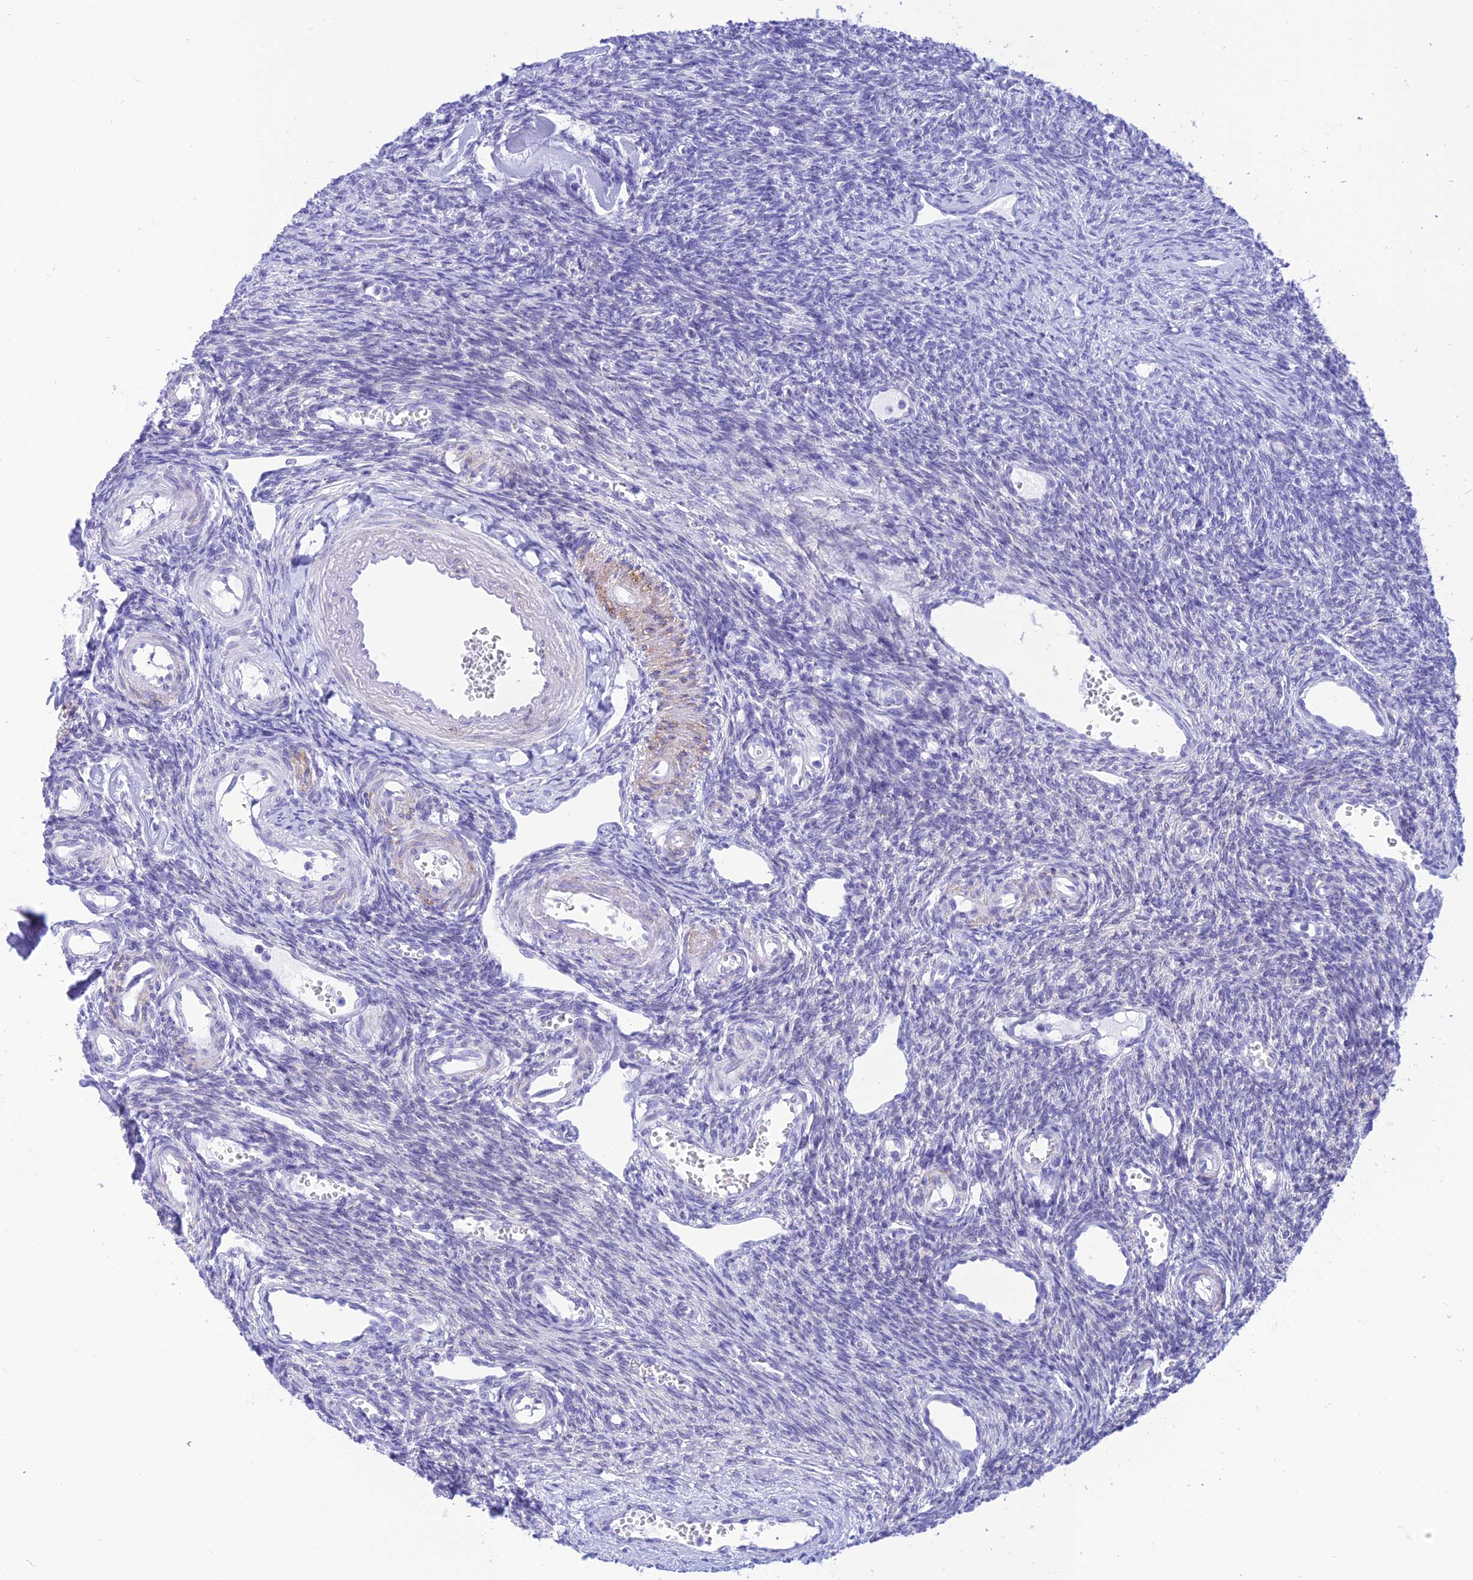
{"staining": {"intensity": "negative", "quantity": "none", "location": "none"}, "tissue": "ovary", "cell_type": "Ovarian stroma cells", "image_type": "normal", "snomed": [{"axis": "morphology", "description": "Normal tissue, NOS"}, {"axis": "morphology", "description": "Cyst, NOS"}, {"axis": "topography", "description": "Ovary"}], "caption": "DAB immunohistochemical staining of normal human ovary exhibits no significant expression in ovarian stroma cells. (DAB immunohistochemistry with hematoxylin counter stain).", "gene": "PRNP", "patient": {"sex": "female", "age": 33}}